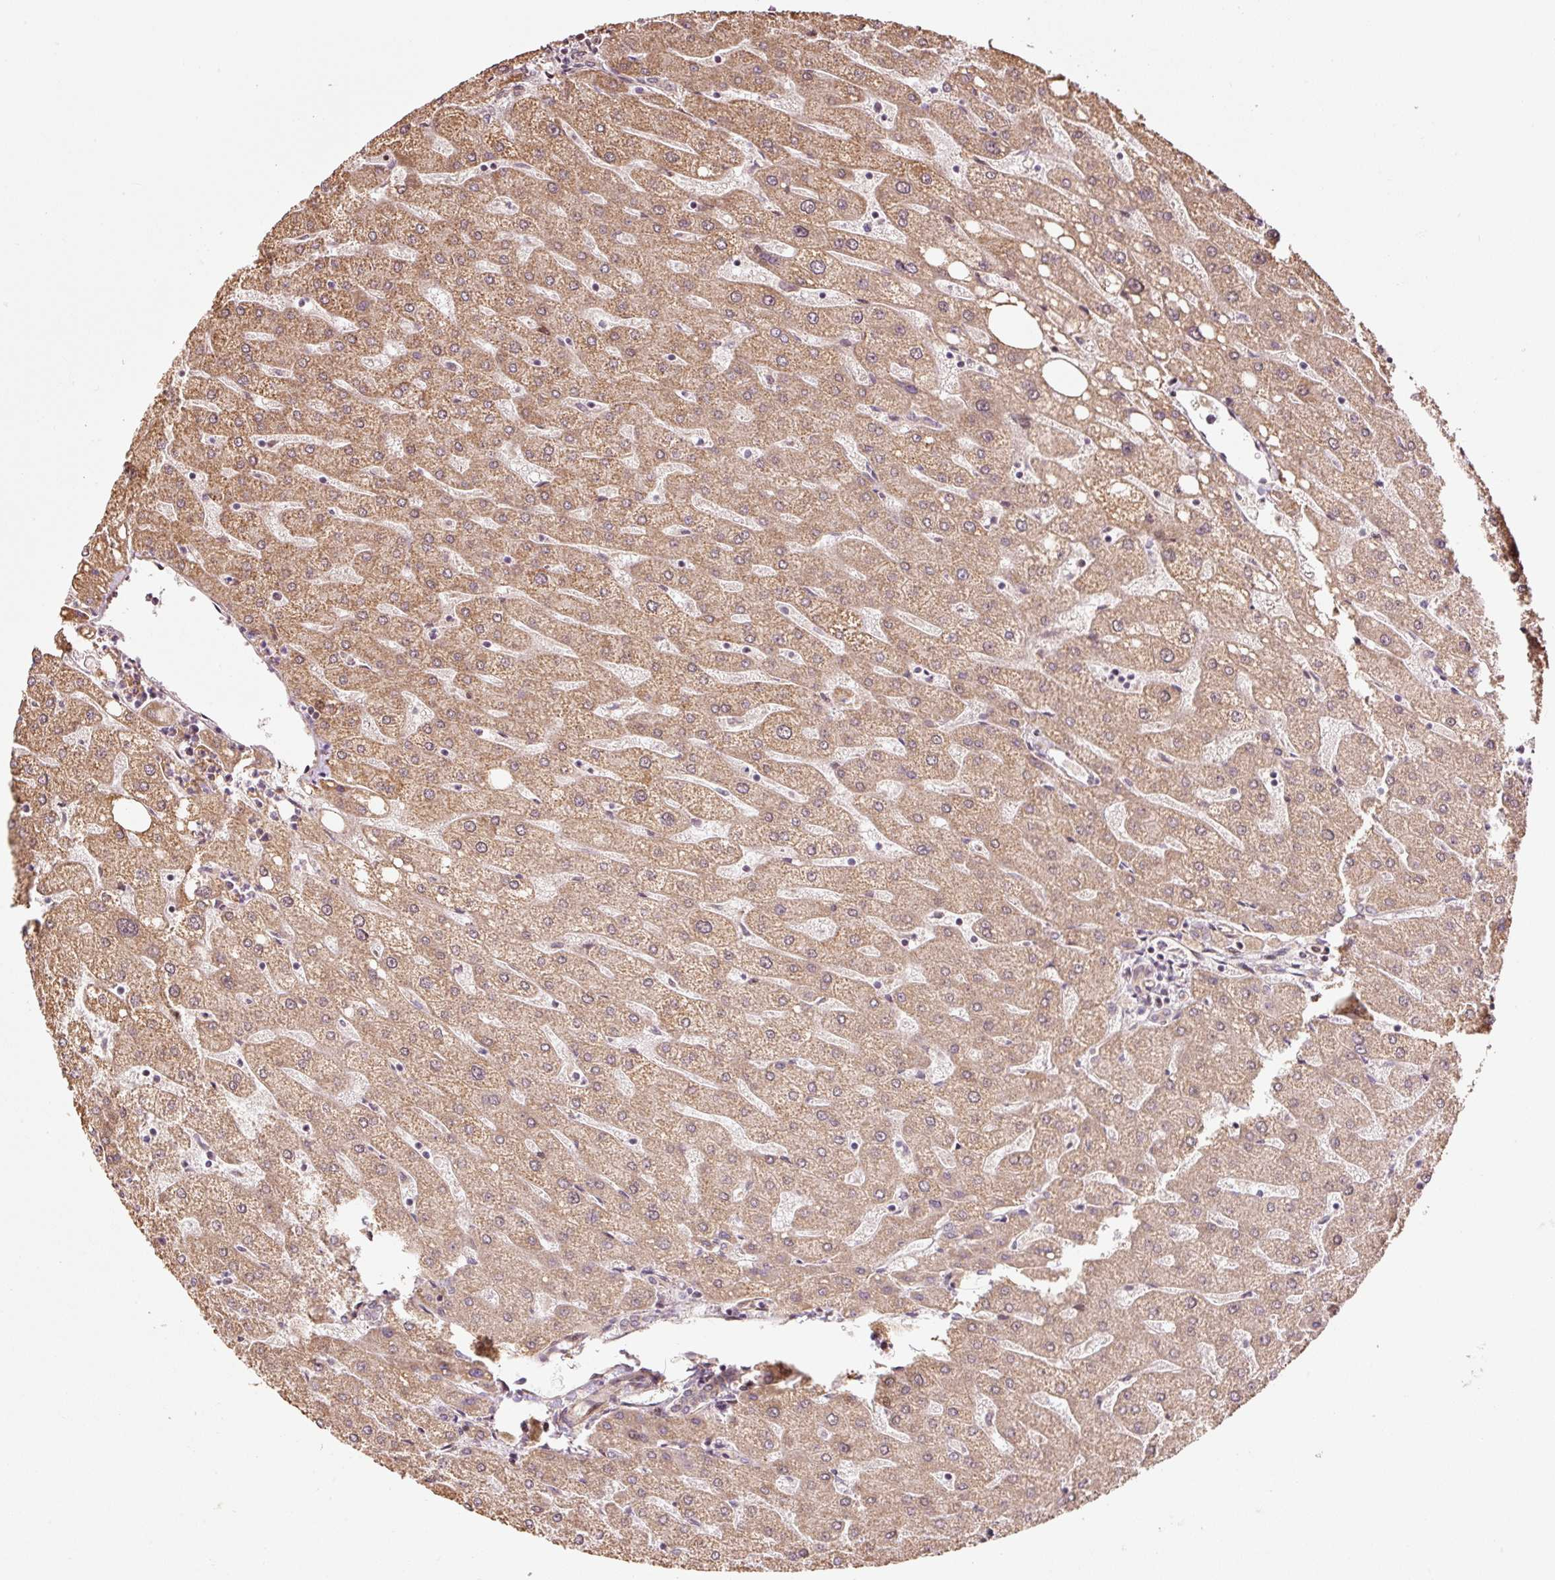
{"staining": {"intensity": "weak", "quantity": "25%-75%", "location": "cytoplasmic/membranous"}, "tissue": "liver", "cell_type": "Cholangiocytes", "image_type": "normal", "snomed": [{"axis": "morphology", "description": "Normal tissue, NOS"}, {"axis": "topography", "description": "Liver"}], "caption": "There is low levels of weak cytoplasmic/membranous positivity in cholangiocytes of benign liver, as demonstrated by immunohistochemical staining (brown color).", "gene": "ETF1", "patient": {"sex": "male", "age": 67}}